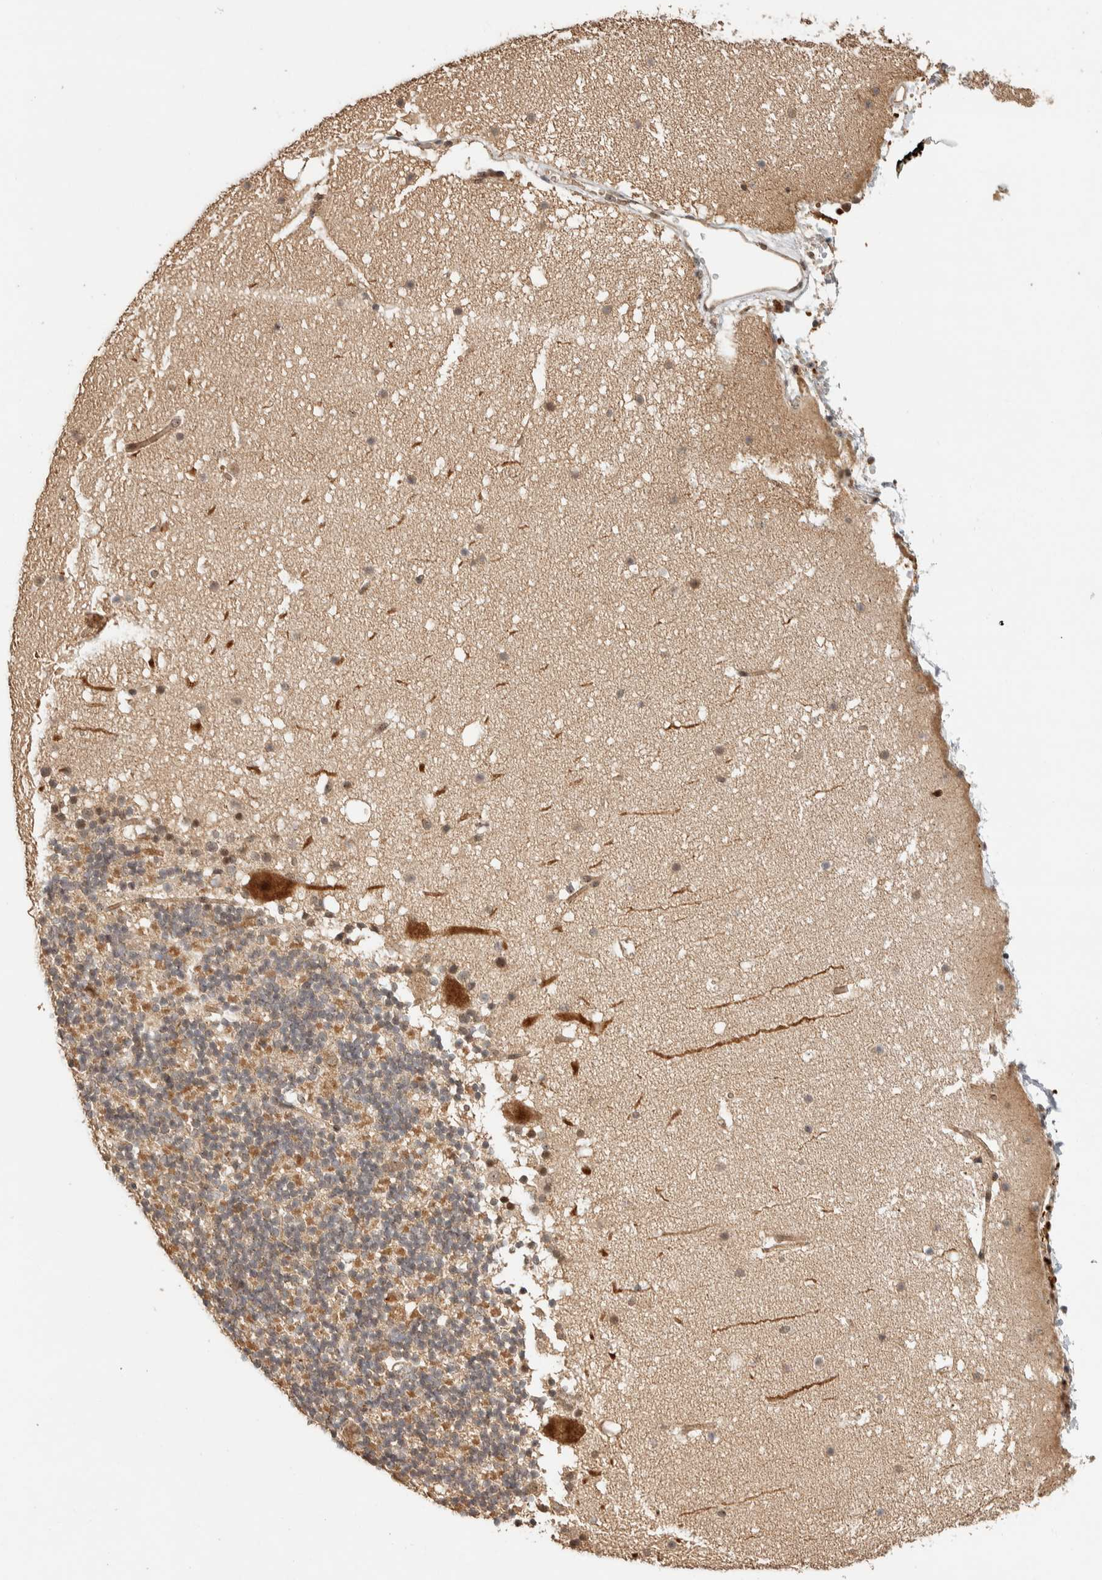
{"staining": {"intensity": "moderate", "quantity": ">75%", "location": "cytoplasmic/membranous"}, "tissue": "cerebellum", "cell_type": "Cells in granular layer", "image_type": "normal", "snomed": [{"axis": "morphology", "description": "Normal tissue, NOS"}, {"axis": "topography", "description": "Cerebellum"}], "caption": "Immunohistochemistry image of normal cerebellum: human cerebellum stained using immunohistochemistry exhibits medium levels of moderate protein expression localized specifically in the cytoplasmic/membranous of cells in granular layer, appearing as a cytoplasmic/membranous brown color.", "gene": "ZBTB2", "patient": {"sex": "male", "age": 57}}